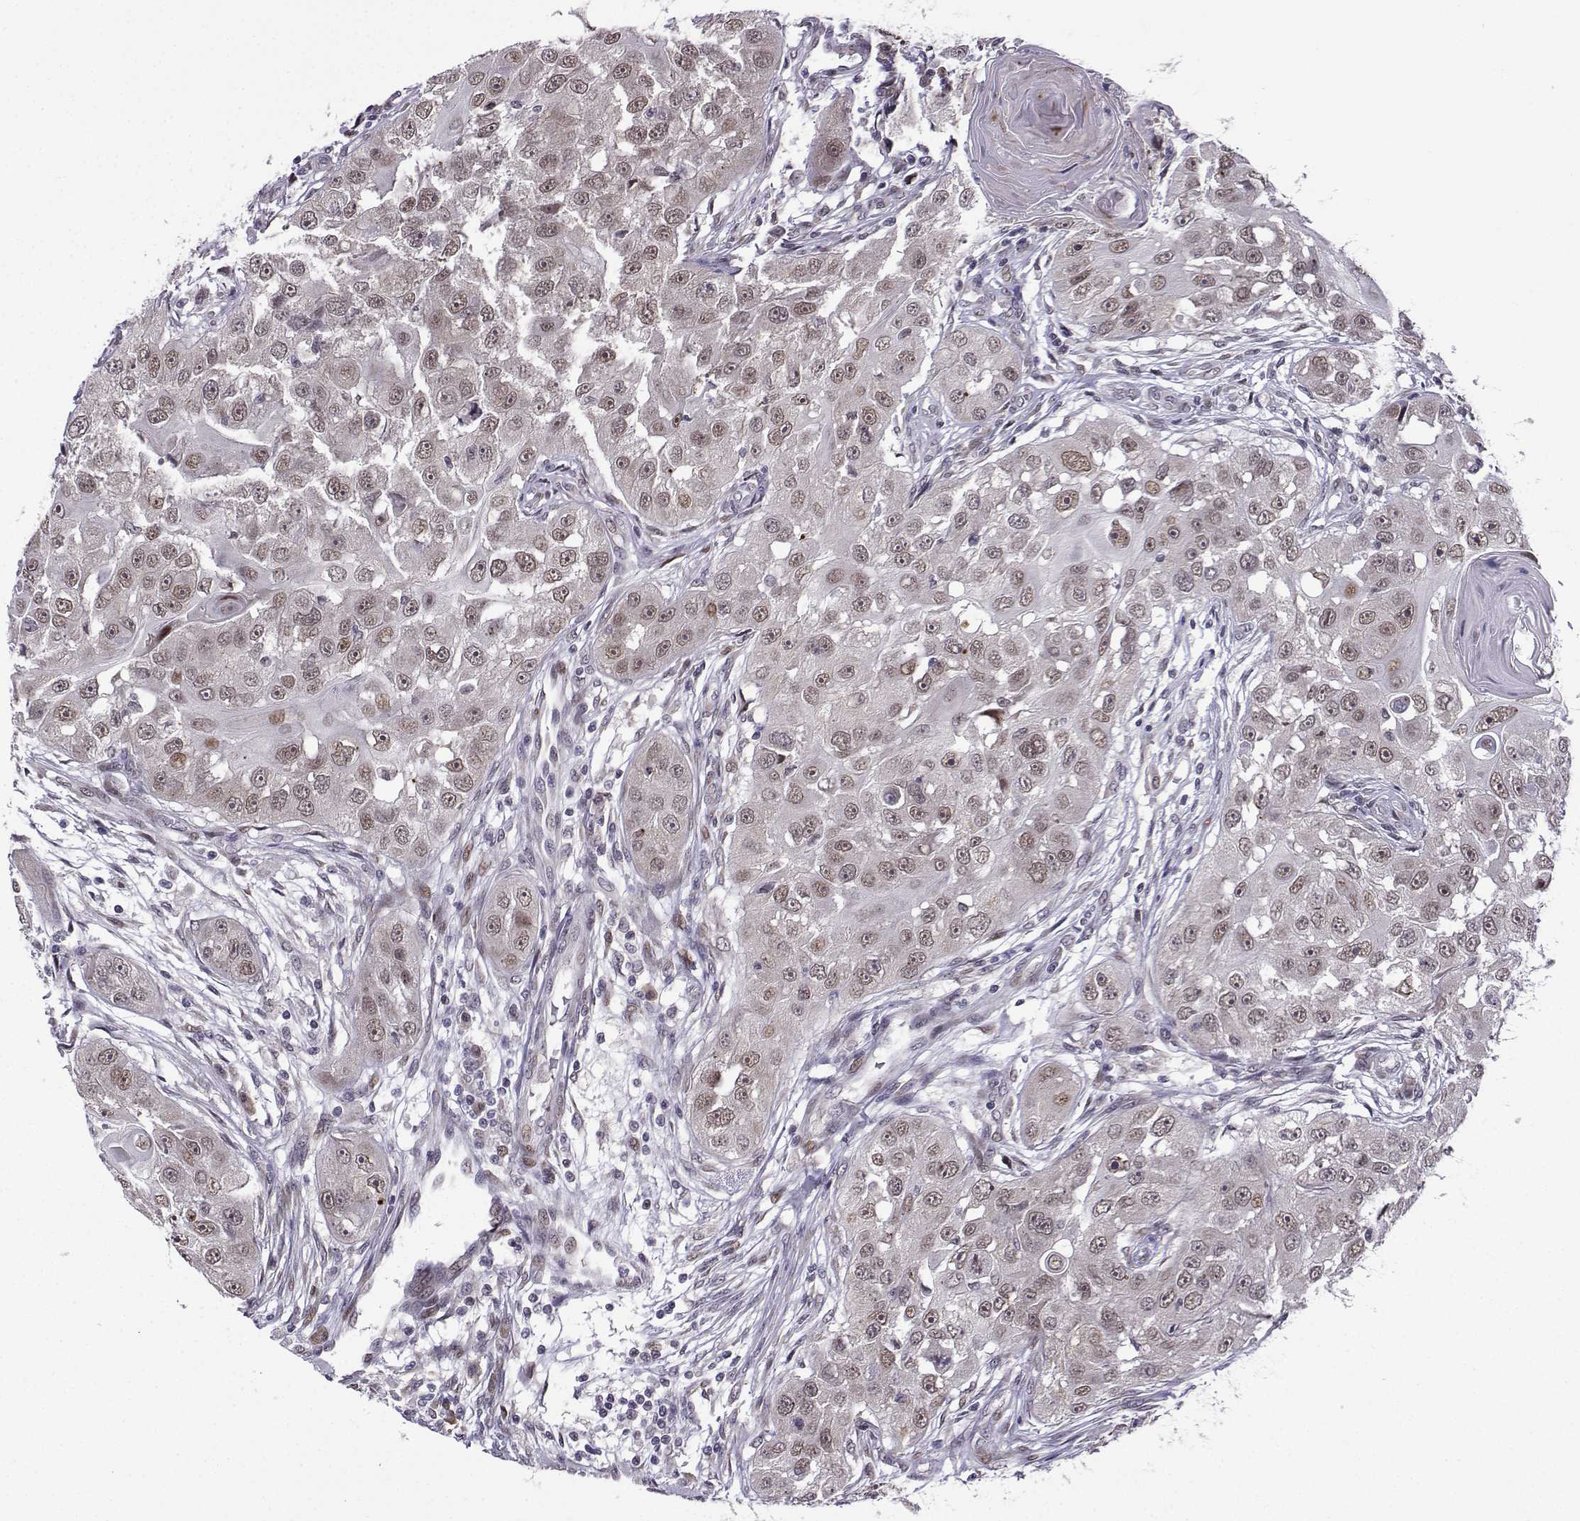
{"staining": {"intensity": "weak", "quantity": "<25%", "location": "cytoplasmic/membranous,nuclear"}, "tissue": "head and neck cancer", "cell_type": "Tumor cells", "image_type": "cancer", "snomed": [{"axis": "morphology", "description": "Squamous cell carcinoma, NOS"}, {"axis": "topography", "description": "Head-Neck"}], "caption": "A high-resolution histopathology image shows immunohistochemistry staining of head and neck cancer, which exhibits no significant positivity in tumor cells.", "gene": "FGF3", "patient": {"sex": "male", "age": 51}}